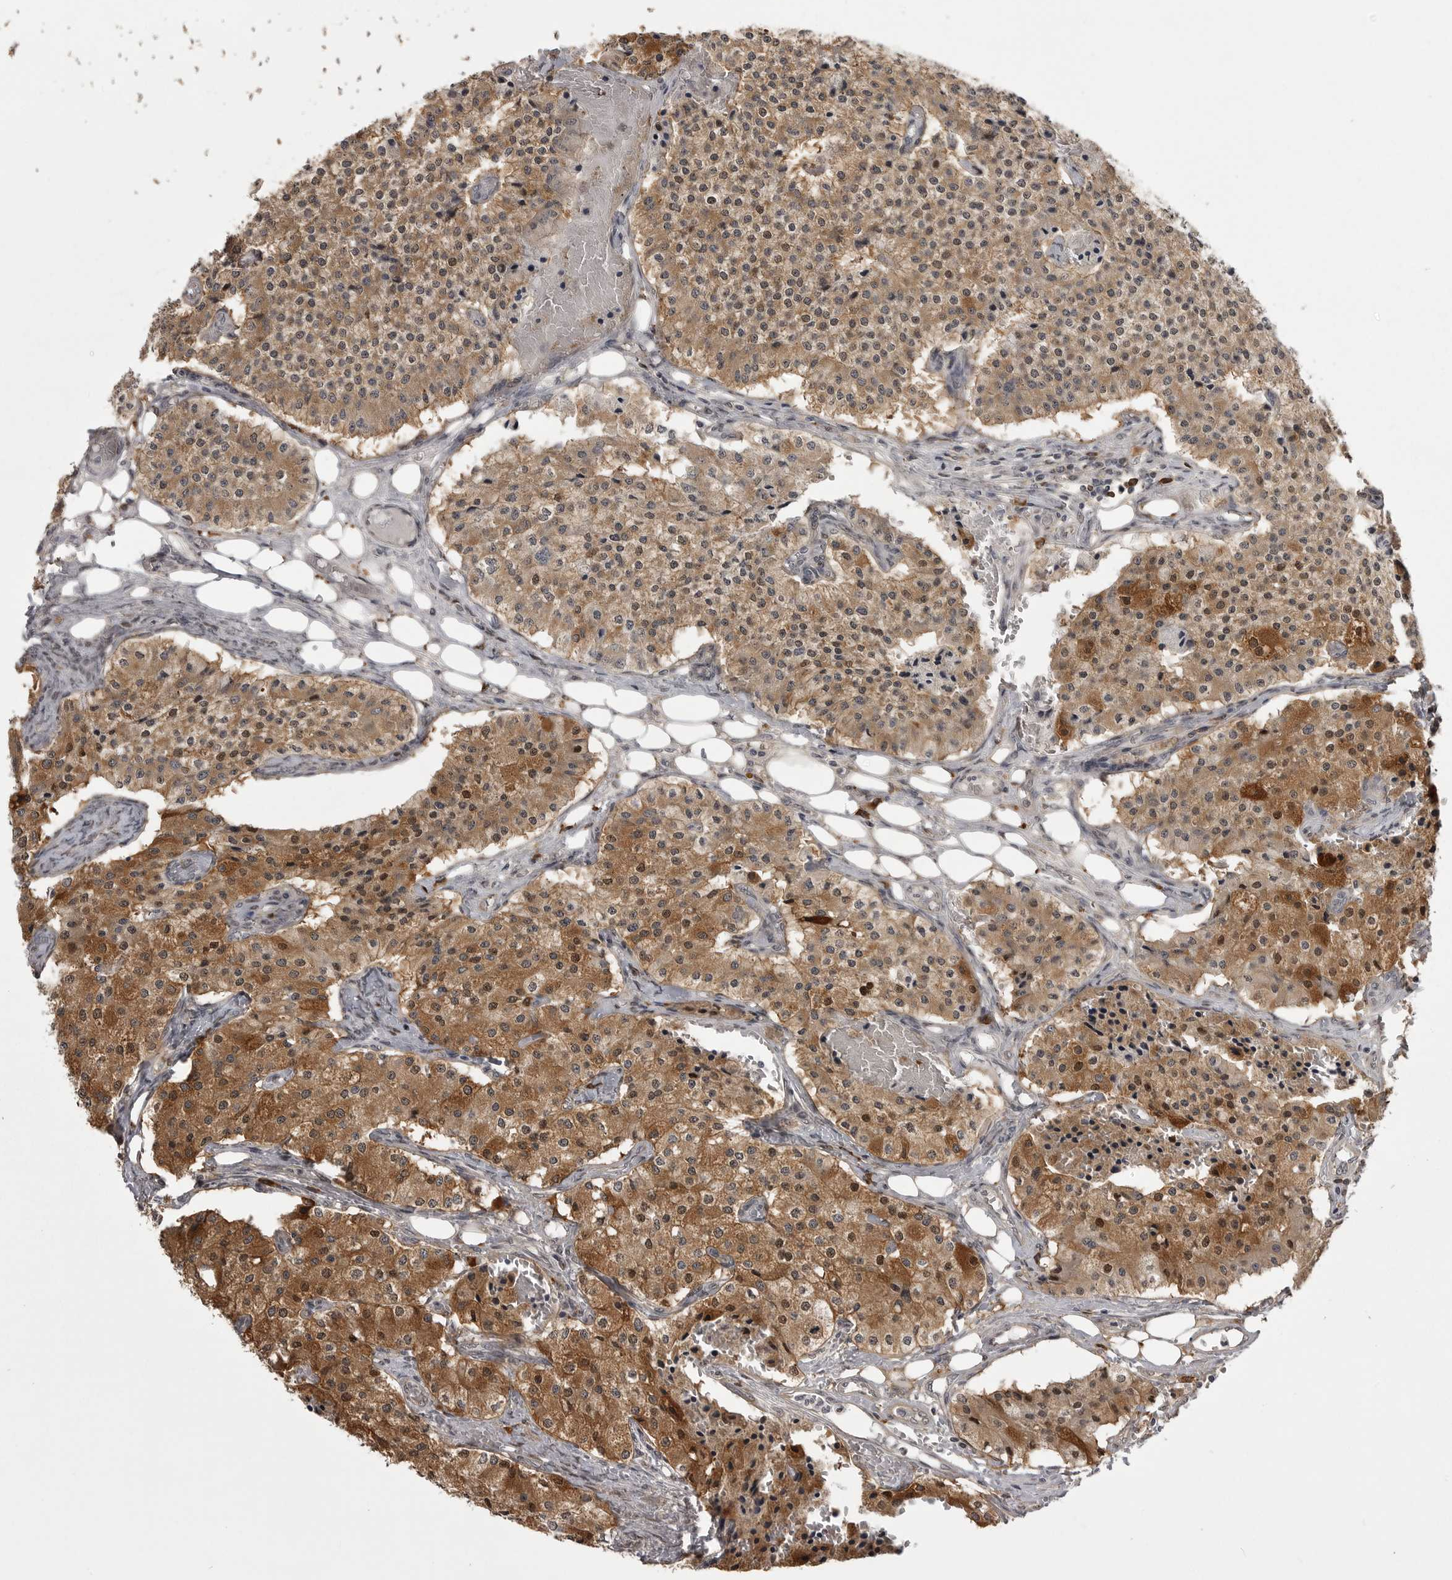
{"staining": {"intensity": "moderate", "quantity": ">75%", "location": "cytoplasmic/membranous,nuclear"}, "tissue": "carcinoid", "cell_type": "Tumor cells", "image_type": "cancer", "snomed": [{"axis": "morphology", "description": "Carcinoid, malignant, NOS"}, {"axis": "topography", "description": "Colon"}], "caption": "This is an image of immunohistochemistry staining of carcinoid, which shows moderate staining in the cytoplasmic/membranous and nuclear of tumor cells.", "gene": "SNX16", "patient": {"sex": "female", "age": 52}}